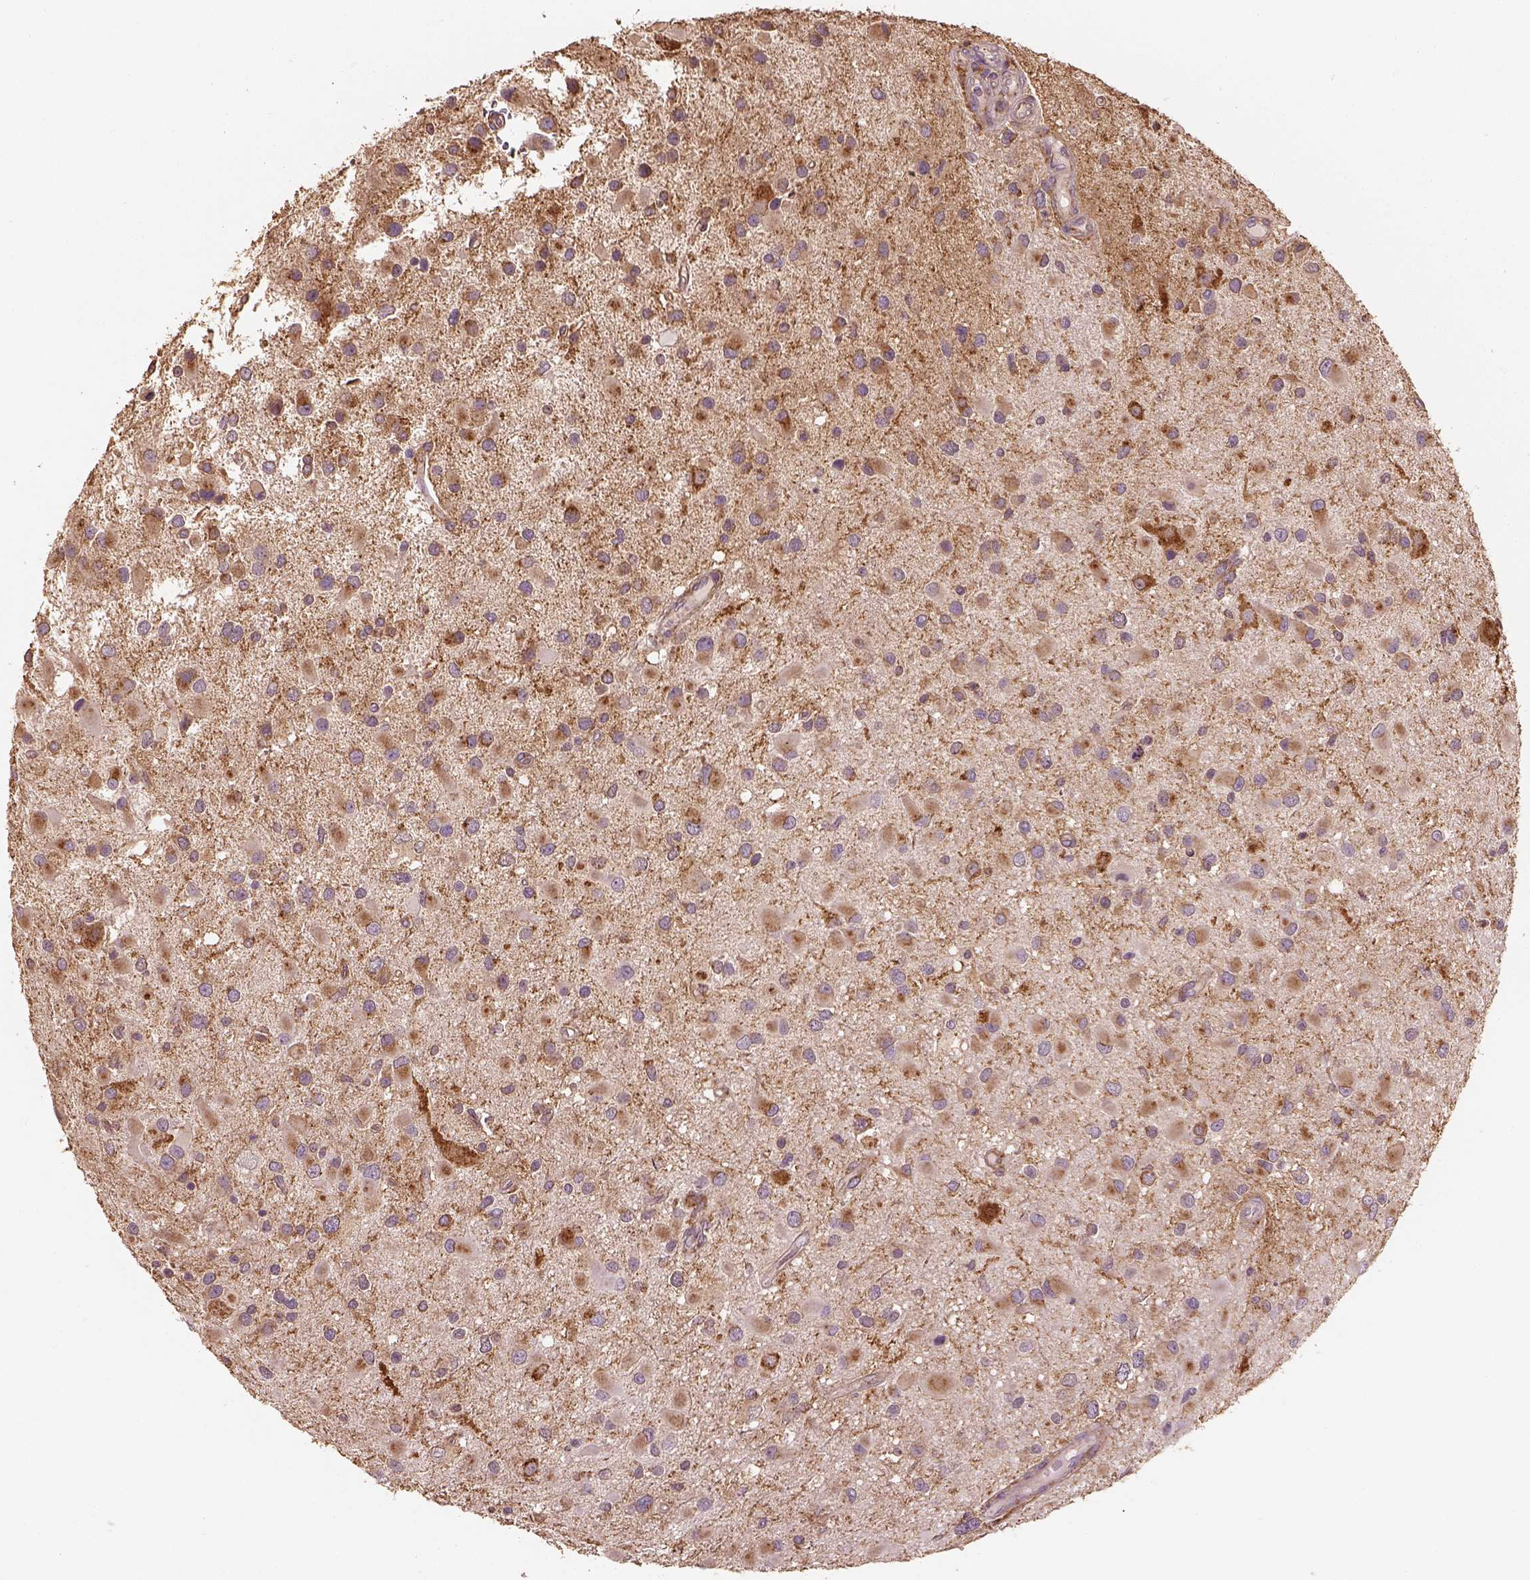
{"staining": {"intensity": "moderate", "quantity": ">75%", "location": "cytoplasmic/membranous"}, "tissue": "glioma", "cell_type": "Tumor cells", "image_type": "cancer", "snomed": [{"axis": "morphology", "description": "Glioma, malignant, Low grade"}, {"axis": "topography", "description": "Brain"}], "caption": "Glioma was stained to show a protein in brown. There is medium levels of moderate cytoplasmic/membranous staining in approximately >75% of tumor cells.", "gene": "AP1B1", "patient": {"sex": "female", "age": 32}}